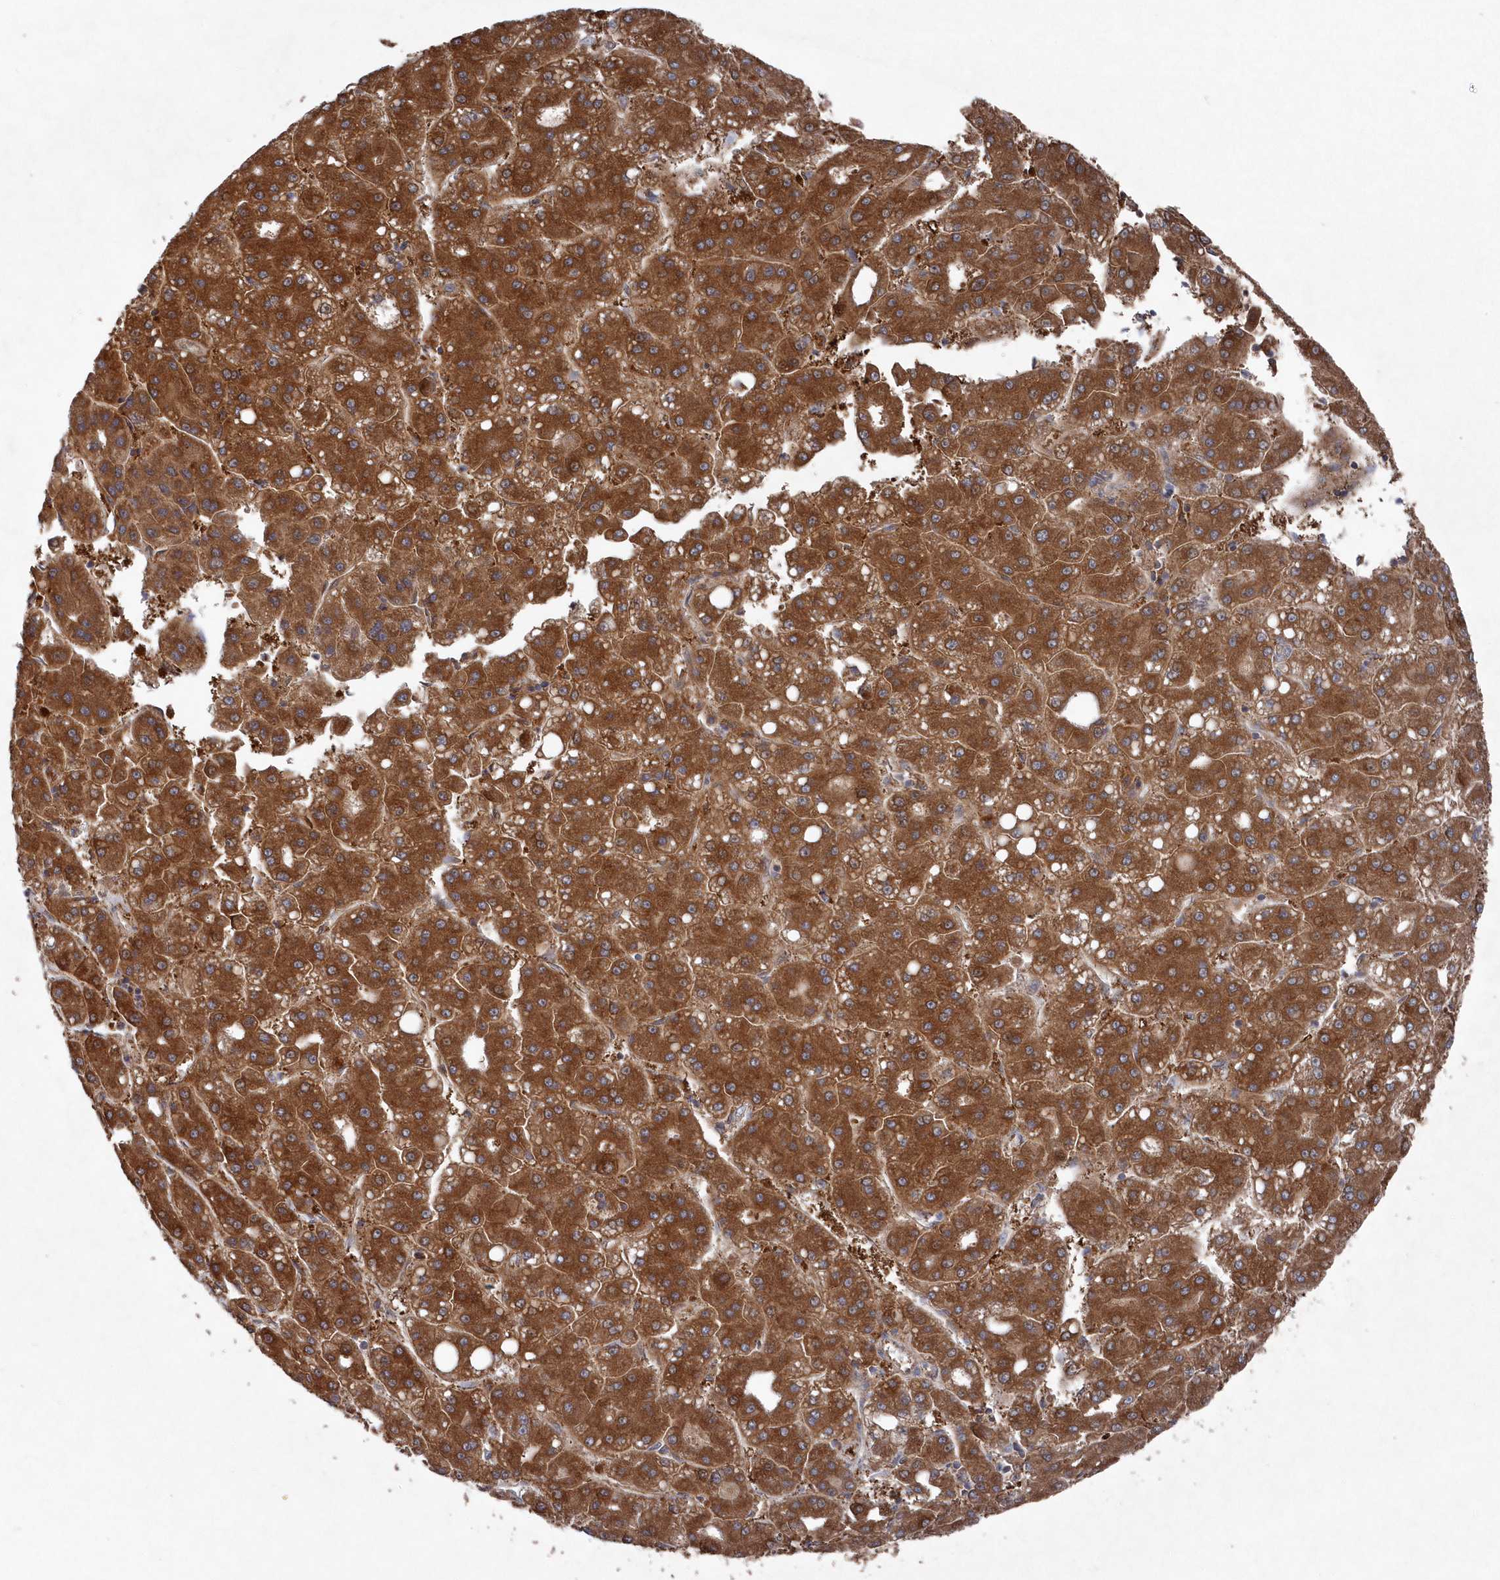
{"staining": {"intensity": "strong", "quantity": ">75%", "location": "cytoplasmic/membranous"}, "tissue": "liver cancer", "cell_type": "Tumor cells", "image_type": "cancer", "snomed": [{"axis": "morphology", "description": "Carcinoma, Hepatocellular, NOS"}, {"axis": "topography", "description": "Liver"}], "caption": "The image demonstrates staining of hepatocellular carcinoma (liver), revealing strong cytoplasmic/membranous protein positivity (brown color) within tumor cells. The staining is performed using DAB (3,3'-diaminobenzidine) brown chromogen to label protein expression. The nuclei are counter-stained blue using hematoxylin.", "gene": "ASNSD1", "patient": {"sex": "male", "age": 65}}